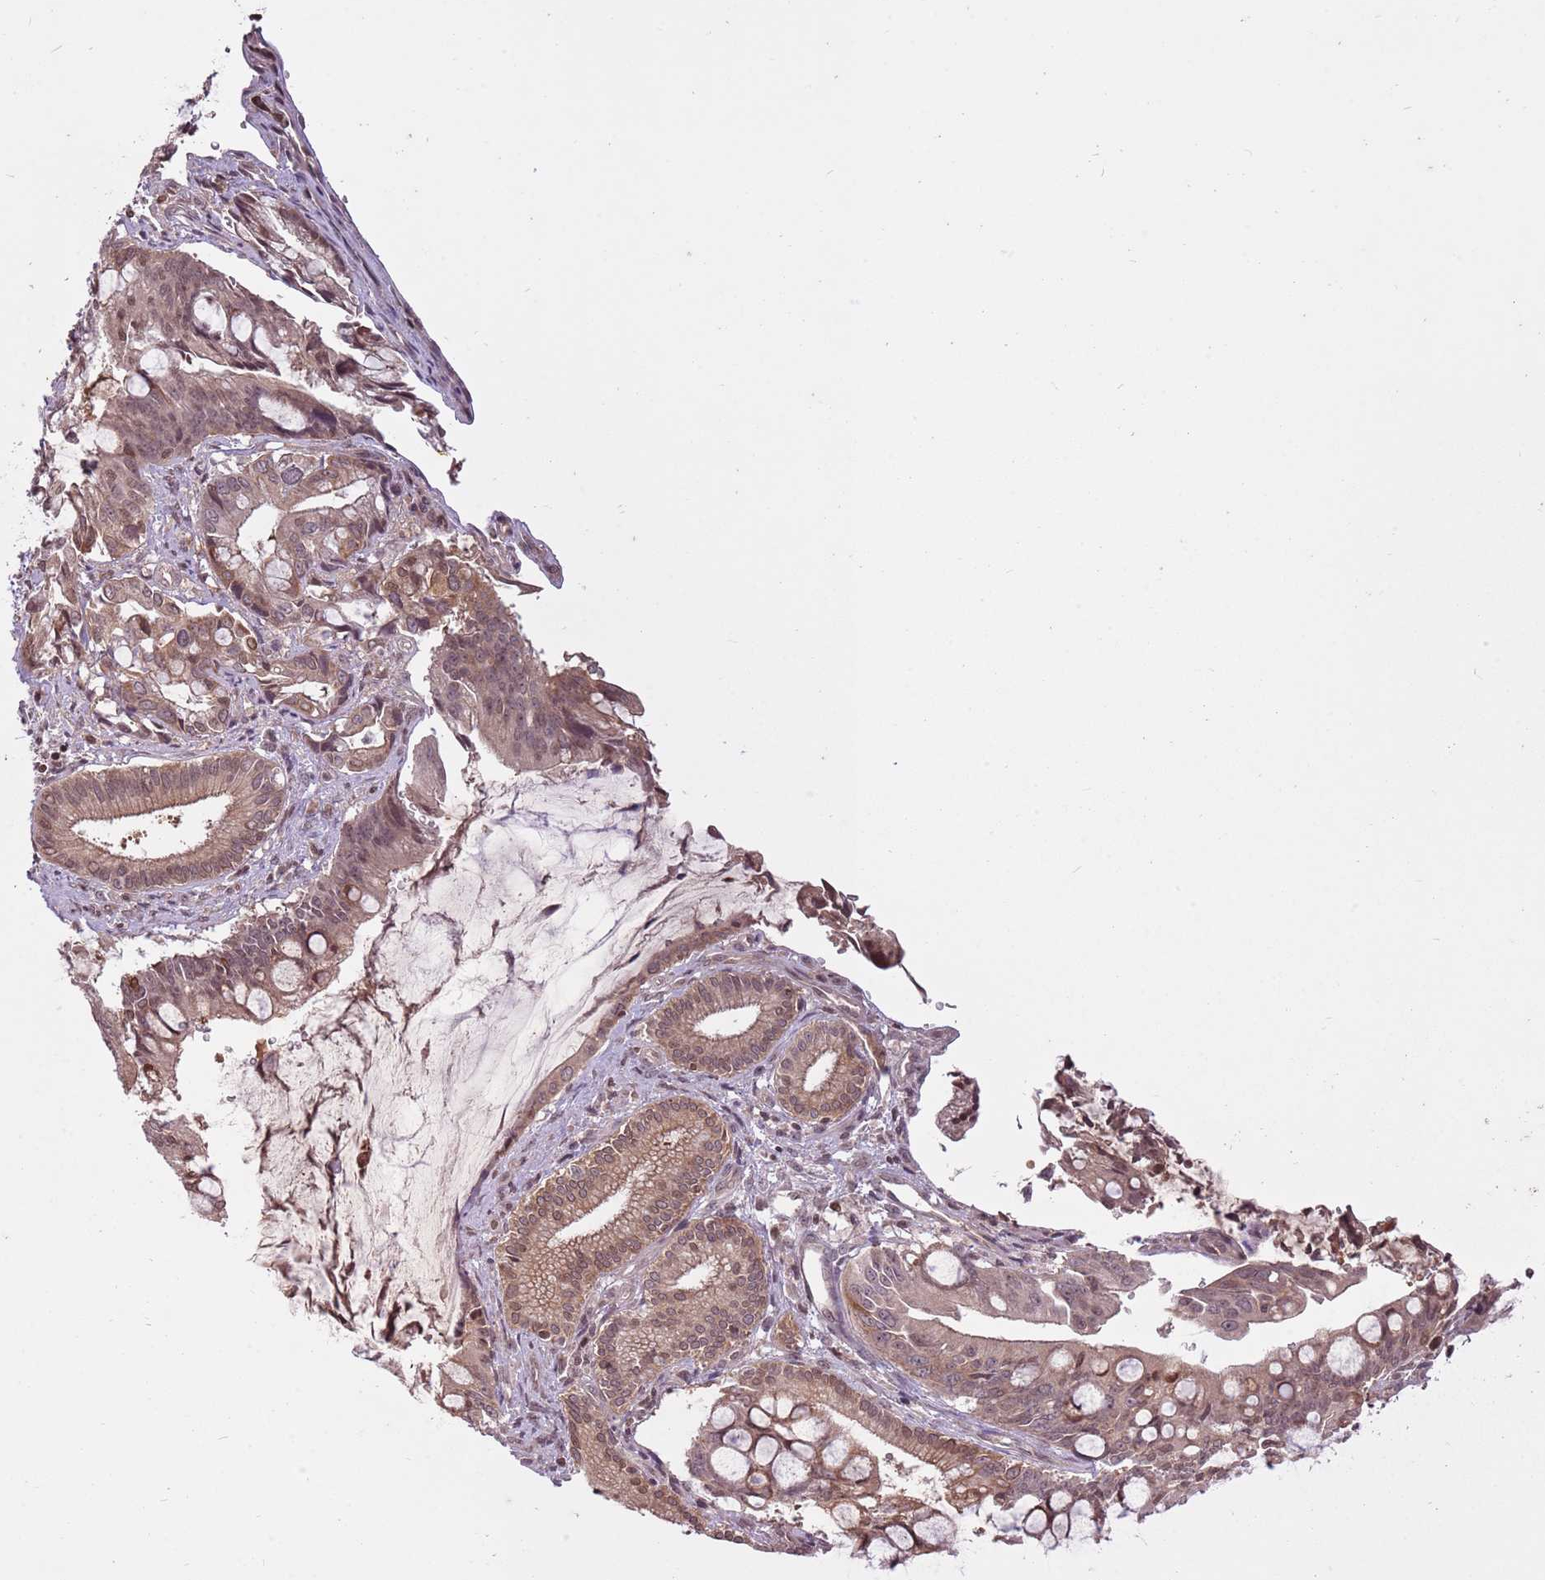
{"staining": {"intensity": "moderate", "quantity": ">75%", "location": "cytoplasmic/membranous"}, "tissue": "pancreatic cancer", "cell_type": "Tumor cells", "image_type": "cancer", "snomed": [{"axis": "morphology", "description": "Adenocarcinoma, NOS"}, {"axis": "topography", "description": "Pancreas"}], "caption": "Immunohistochemical staining of pancreatic cancer (adenocarcinoma) displays moderate cytoplasmic/membranous protein staining in about >75% of tumor cells. Nuclei are stained in blue.", "gene": "CAPN9", "patient": {"sex": "male", "age": 68}}